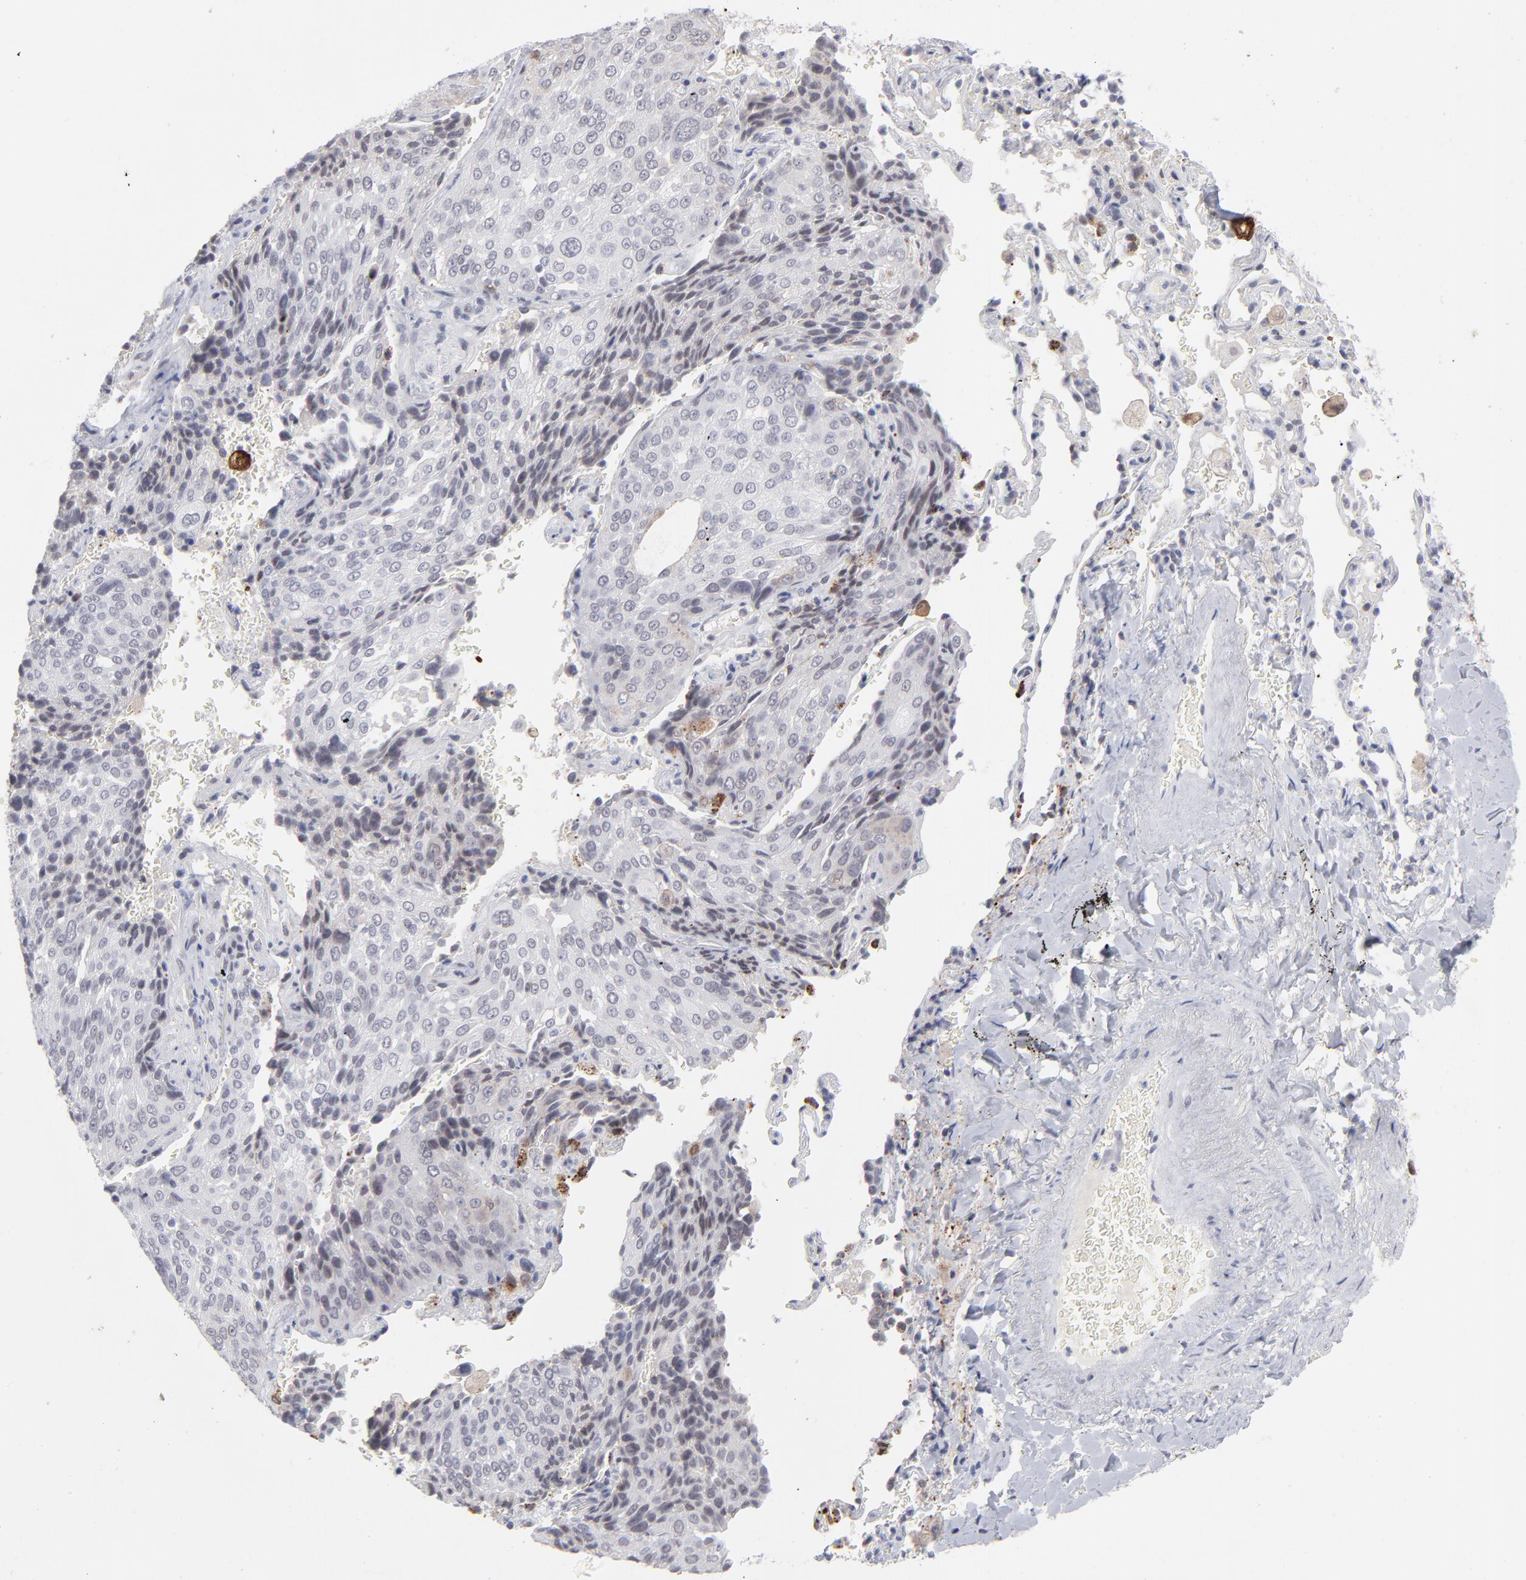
{"staining": {"intensity": "negative", "quantity": "none", "location": "none"}, "tissue": "lung cancer", "cell_type": "Tumor cells", "image_type": "cancer", "snomed": [{"axis": "morphology", "description": "Squamous cell carcinoma, NOS"}, {"axis": "topography", "description": "Lung"}], "caption": "Histopathology image shows no significant protein staining in tumor cells of lung cancer (squamous cell carcinoma).", "gene": "CCR2", "patient": {"sex": "male", "age": 54}}